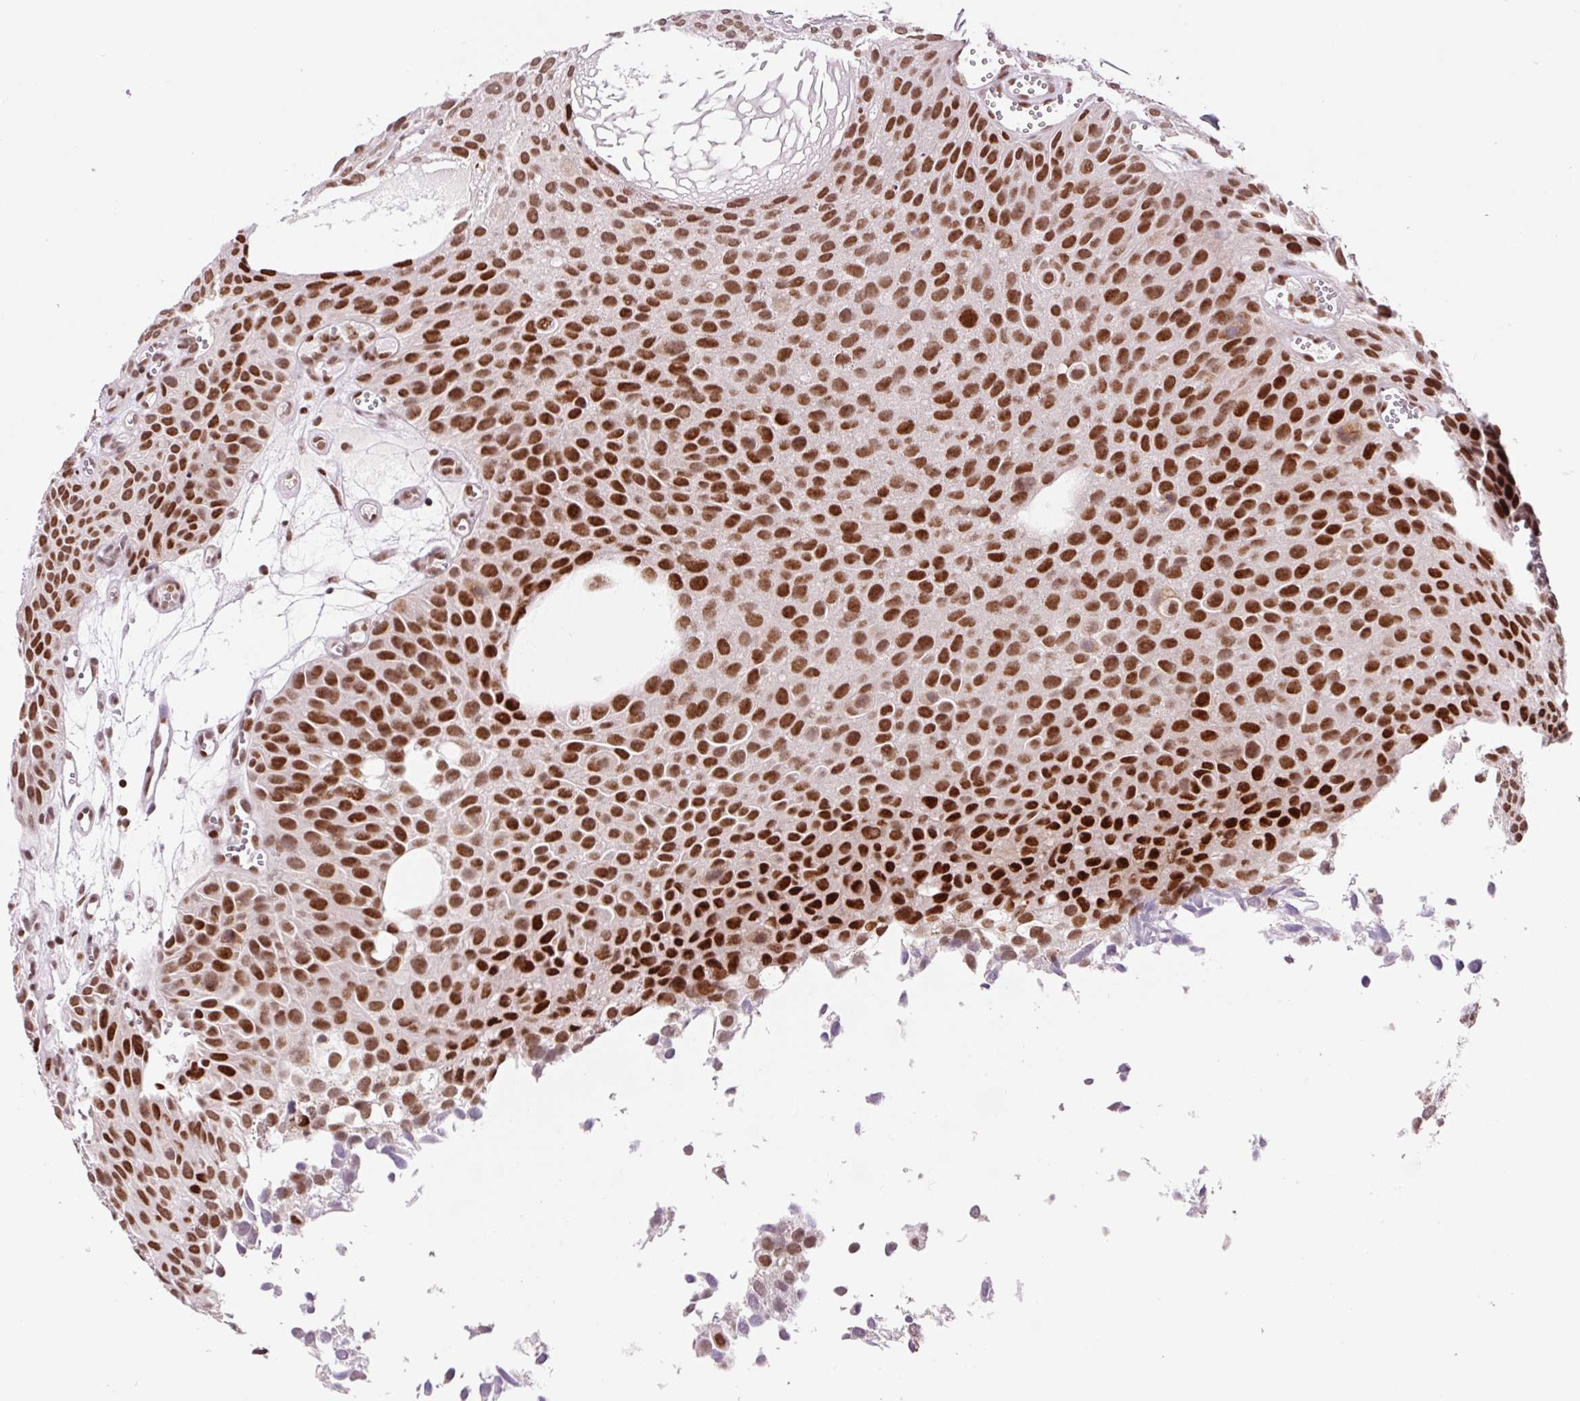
{"staining": {"intensity": "strong", "quantity": ">75%", "location": "nuclear"}, "tissue": "urothelial cancer", "cell_type": "Tumor cells", "image_type": "cancer", "snomed": [{"axis": "morphology", "description": "Urothelial carcinoma, Low grade"}, {"axis": "topography", "description": "Urinary bladder"}], "caption": "Urothelial cancer was stained to show a protein in brown. There is high levels of strong nuclear expression in about >75% of tumor cells. Nuclei are stained in blue.", "gene": "CCNL2", "patient": {"sex": "male", "age": 88}}